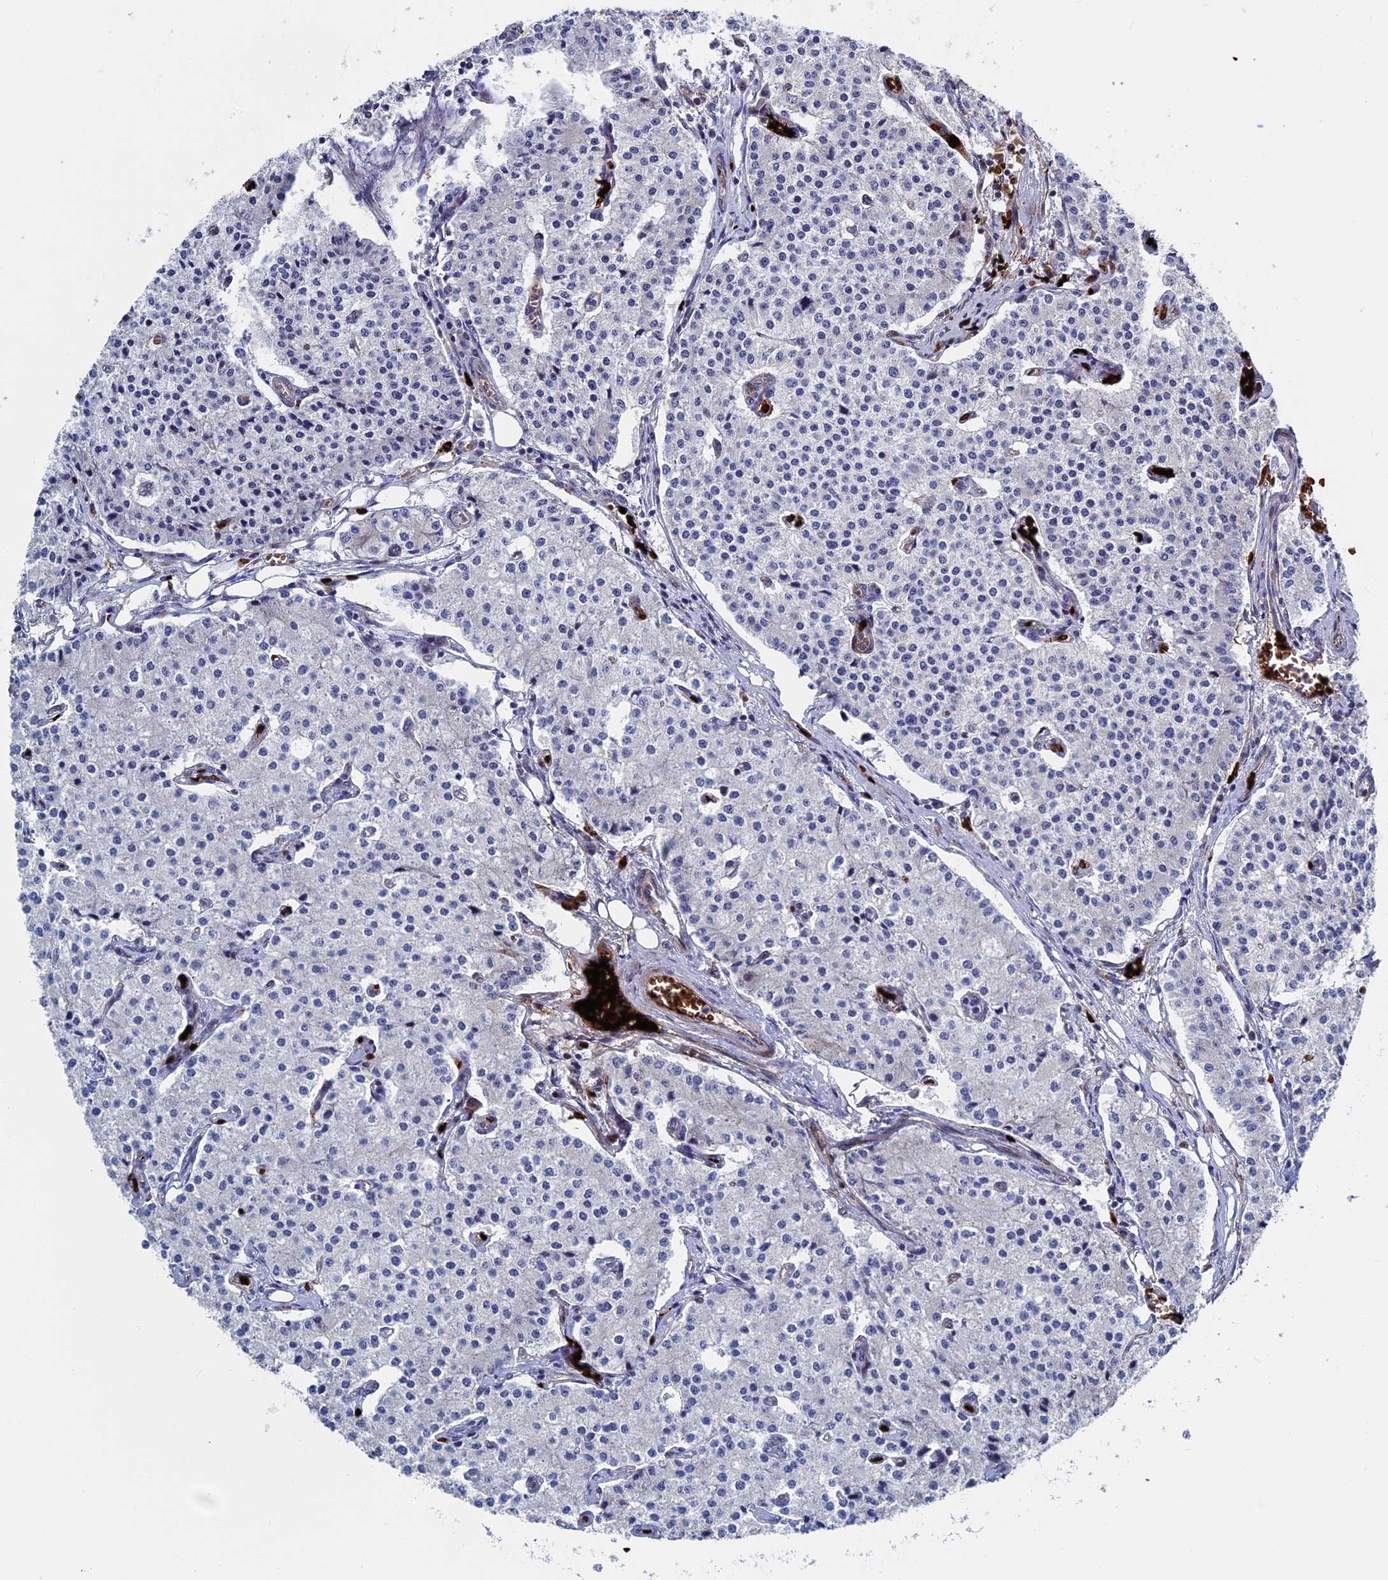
{"staining": {"intensity": "negative", "quantity": "none", "location": "none"}, "tissue": "carcinoid", "cell_type": "Tumor cells", "image_type": "cancer", "snomed": [{"axis": "morphology", "description": "Carcinoid, malignant, NOS"}, {"axis": "topography", "description": "Colon"}], "caption": "Human carcinoid stained for a protein using IHC exhibits no positivity in tumor cells.", "gene": "EXOSC9", "patient": {"sex": "female", "age": 52}}